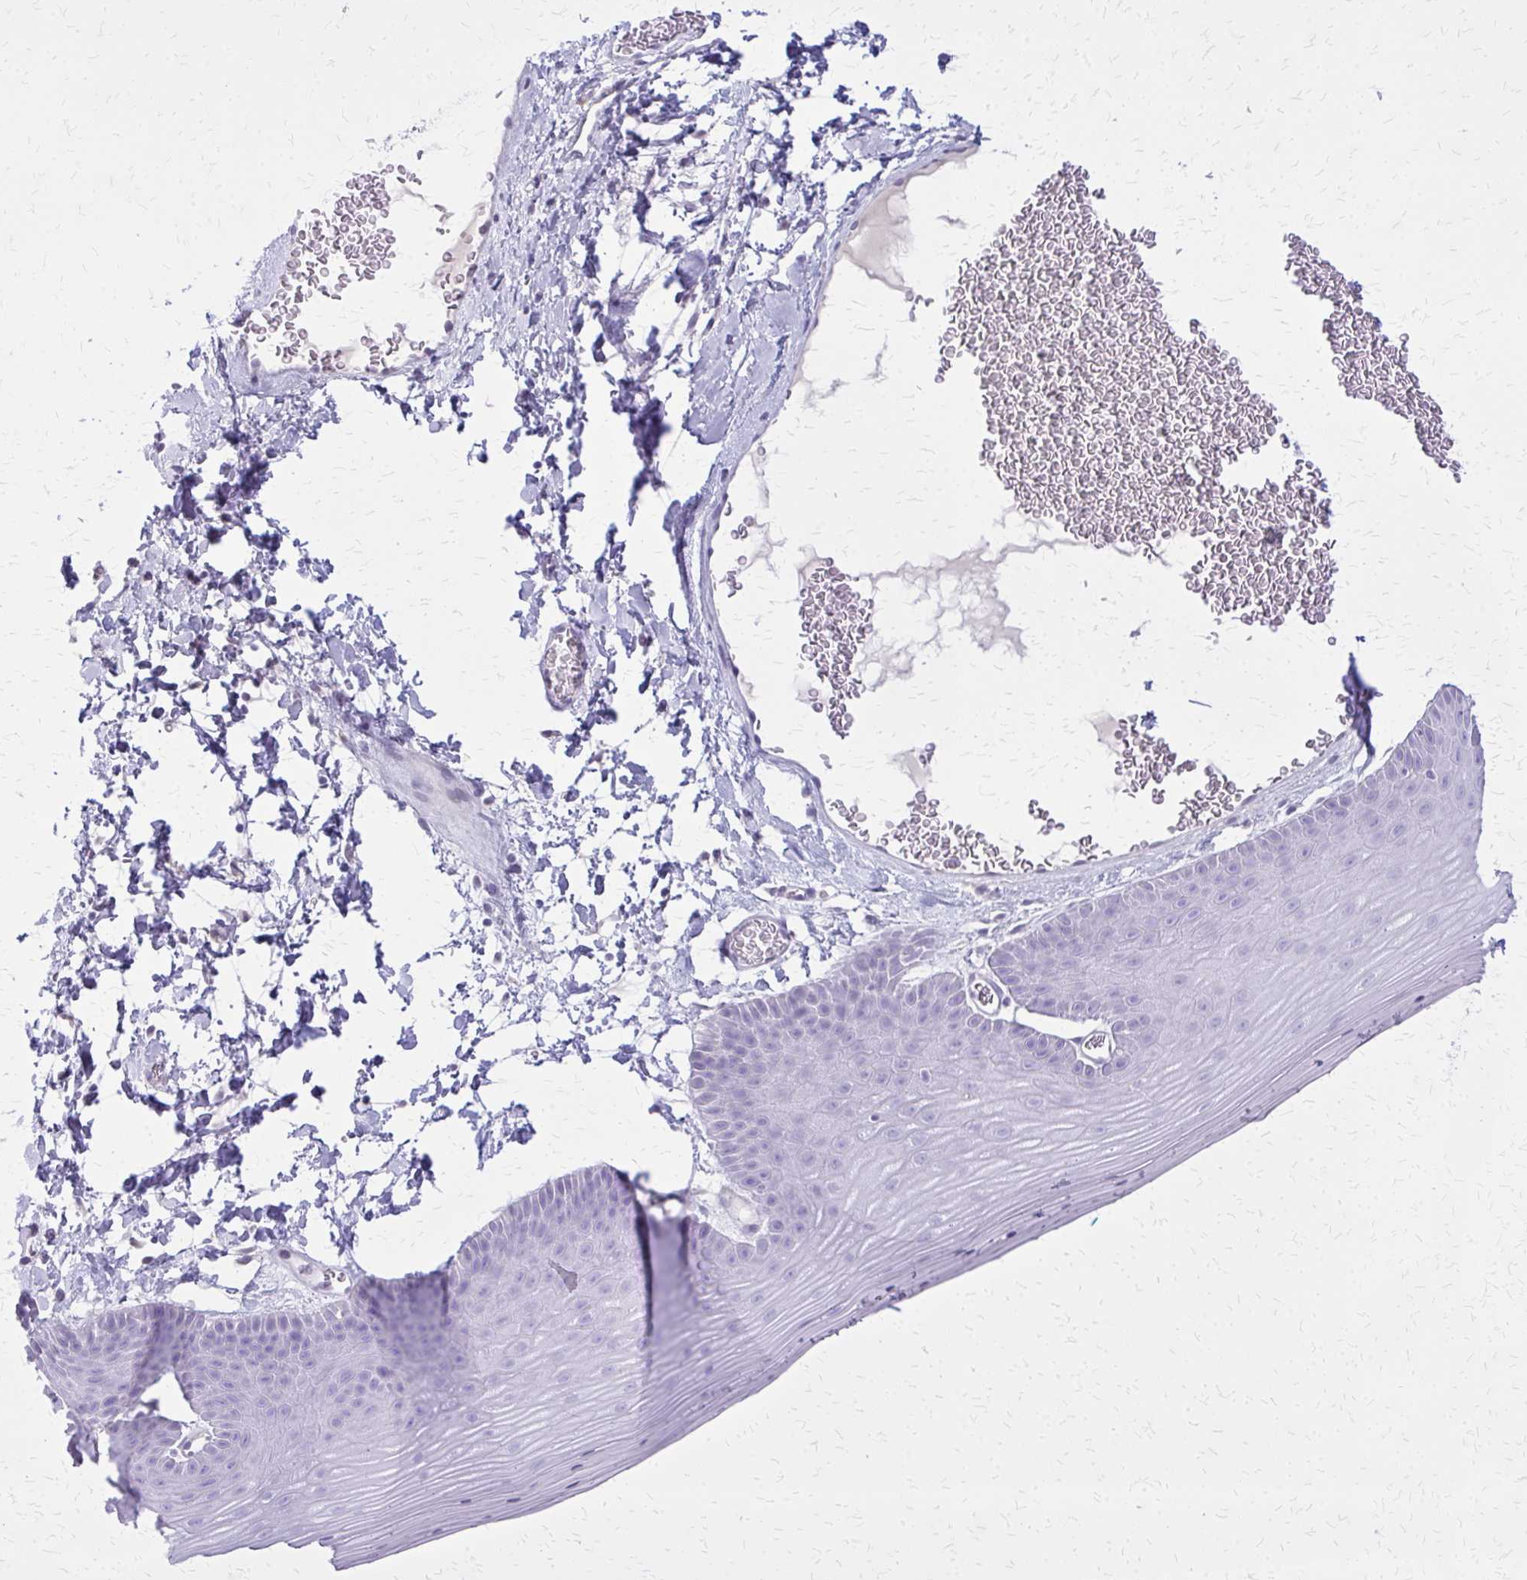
{"staining": {"intensity": "negative", "quantity": "none", "location": "none"}, "tissue": "skin", "cell_type": "Epidermal cells", "image_type": "normal", "snomed": [{"axis": "morphology", "description": "Normal tissue, NOS"}, {"axis": "topography", "description": "Anal"}], "caption": "Image shows no significant protein positivity in epidermal cells of normal skin. (Immunohistochemistry, brightfield microscopy, high magnification).", "gene": "GLRX", "patient": {"sex": "male", "age": 53}}